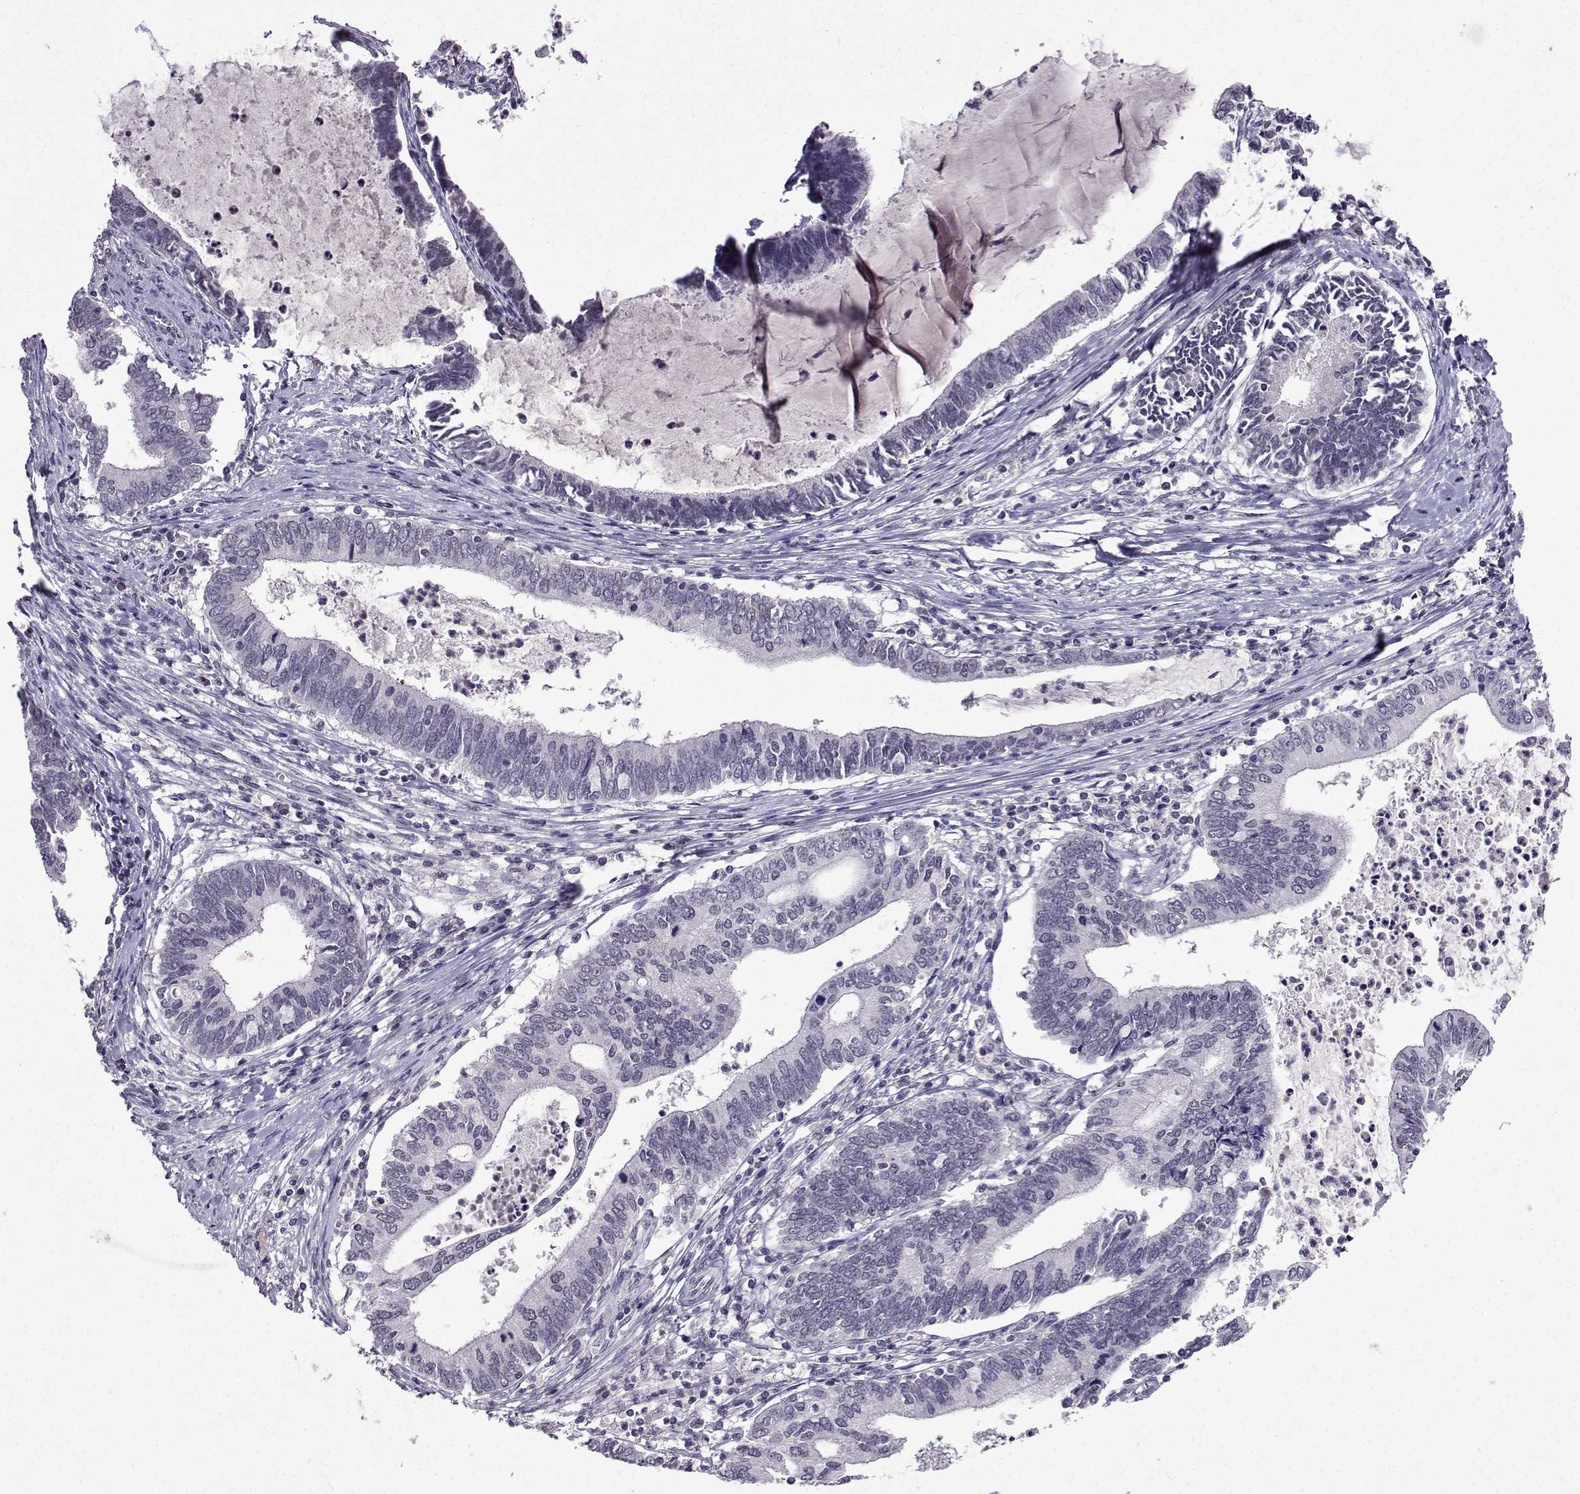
{"staining": {"intensity": "negative", "quantity": "none", "location": "none"}, "tissue": "cervical cancer", "cell_type": "Tumor cells", "image_type": "cancer", "snomed": [{"axis": "morphology", "description": "Adenocarcinoma, NOS"}, {"axis": "topography", "description": "Cervix"}], "caption": "A photomicrograph of human cervical cancer is negative for staining in tumor cells.", "gene": "CCL28", "patient": {"sex": "female", "age": 42}}